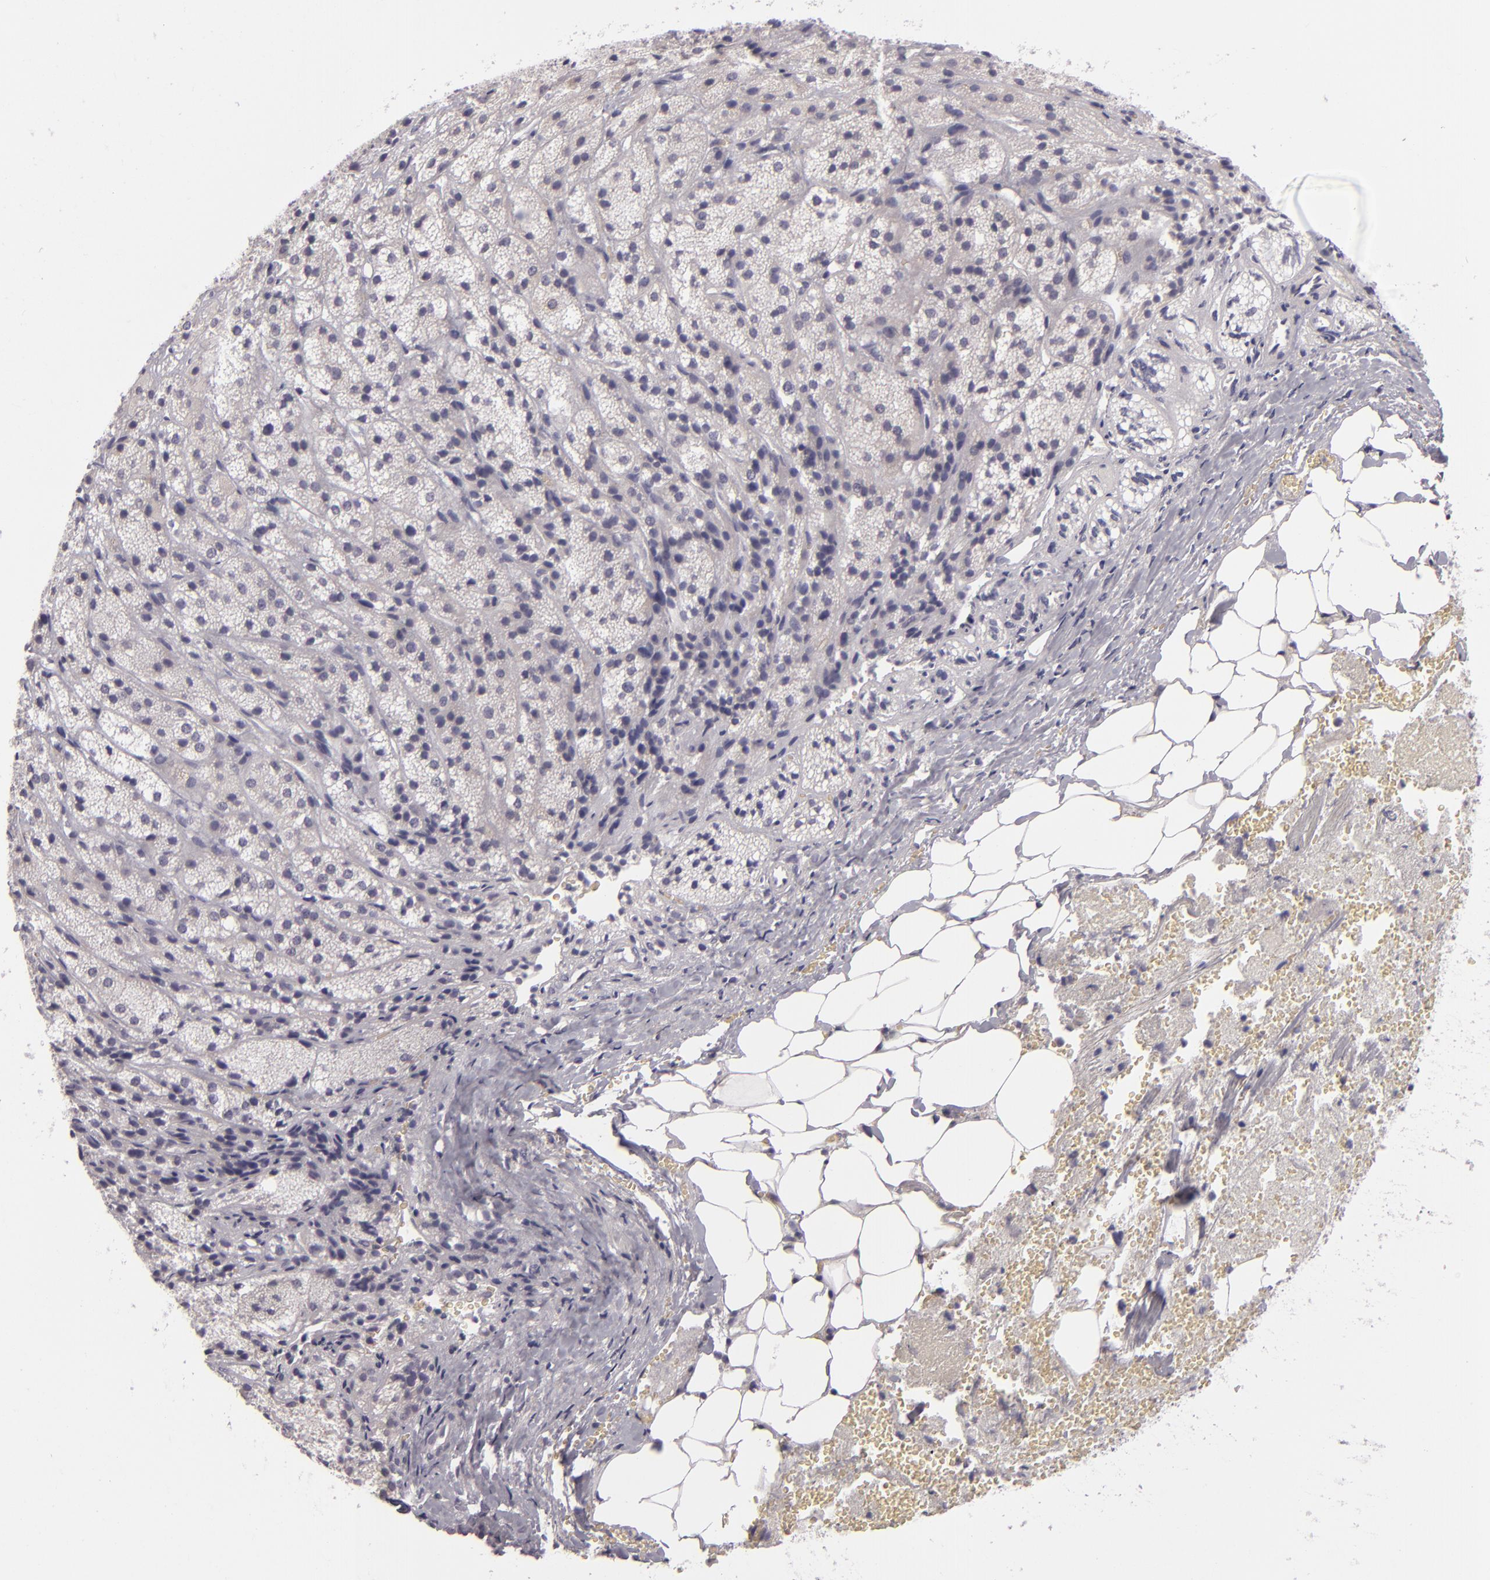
{"staining": {"intensity": "negative", "quantity": "none", "location": "none"}, "tissue": "adrenal gland", "cell_type": "Glandular cells", "image_type": "normal", "snomed": [{"axis": "morphology", "description": "Normal tissue, NOS"}, {"axis": "topography", "description": "Adrenal gland"}], "caption": "Immunohistochemical staining of unremarkable human adrenal gland displays no significant staining in glandular cells.", "gene": "EGFL6", "patient": {"sex": "female", "age": 71}}